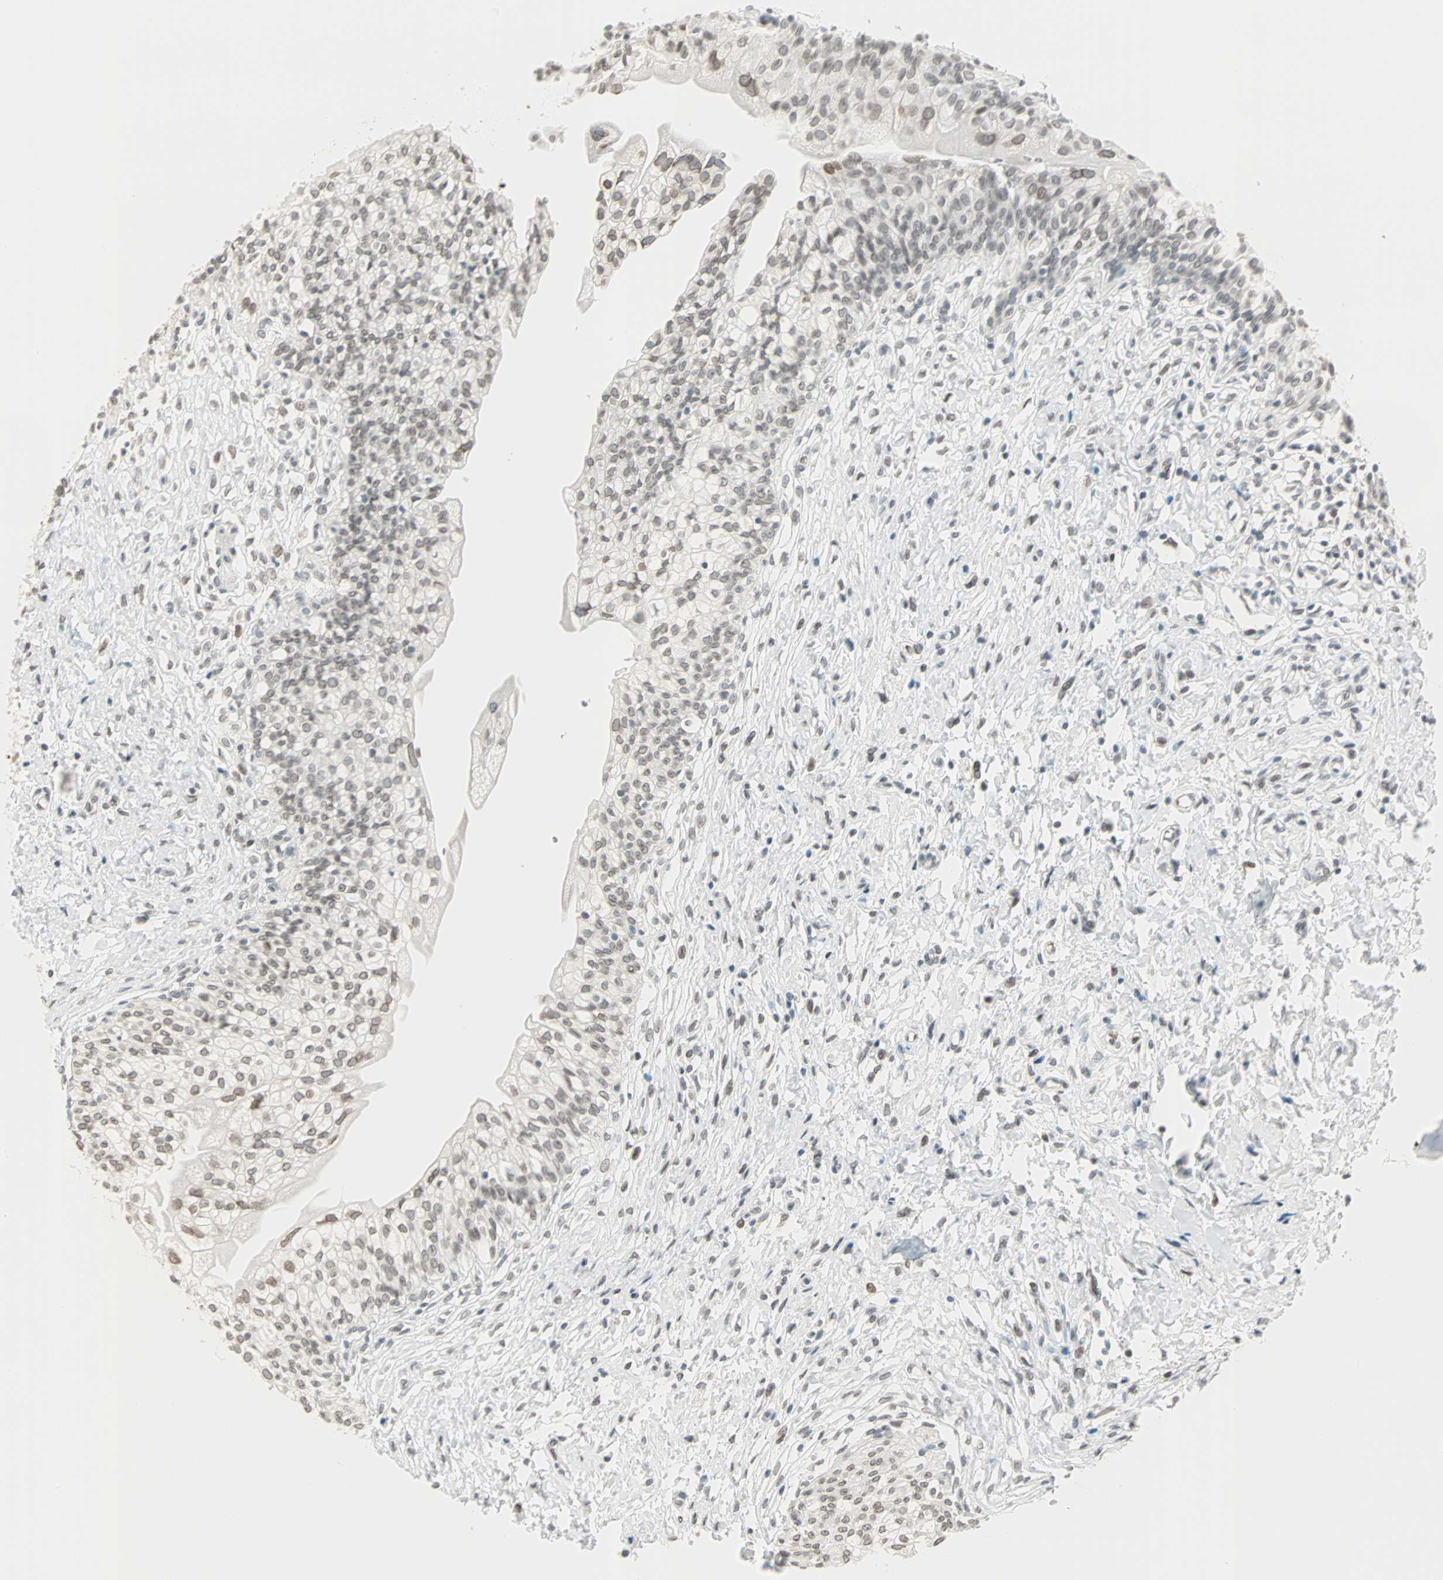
{"staining": {"intensity": "weak", "quantity": "25%-75%", "location": "nuclear"}, "tissue": "urinary bladder", "cell_type": "Urothelial cells", "image_type": "normal", "snomed": [{"axis": "morphology", "description": "Normal tissue, NOS"}, {"axis": "morphology", "description": "Inflammation, NOS"}, {"axis": "topography", "description": "Urinary bladder"}], "caption": "A brown stain shows weak nuclear expression of a protein in urothelial cells of benign urinary bladder.", "gene": "BCAN", "patient": {"sex": "female", "age": 80}}